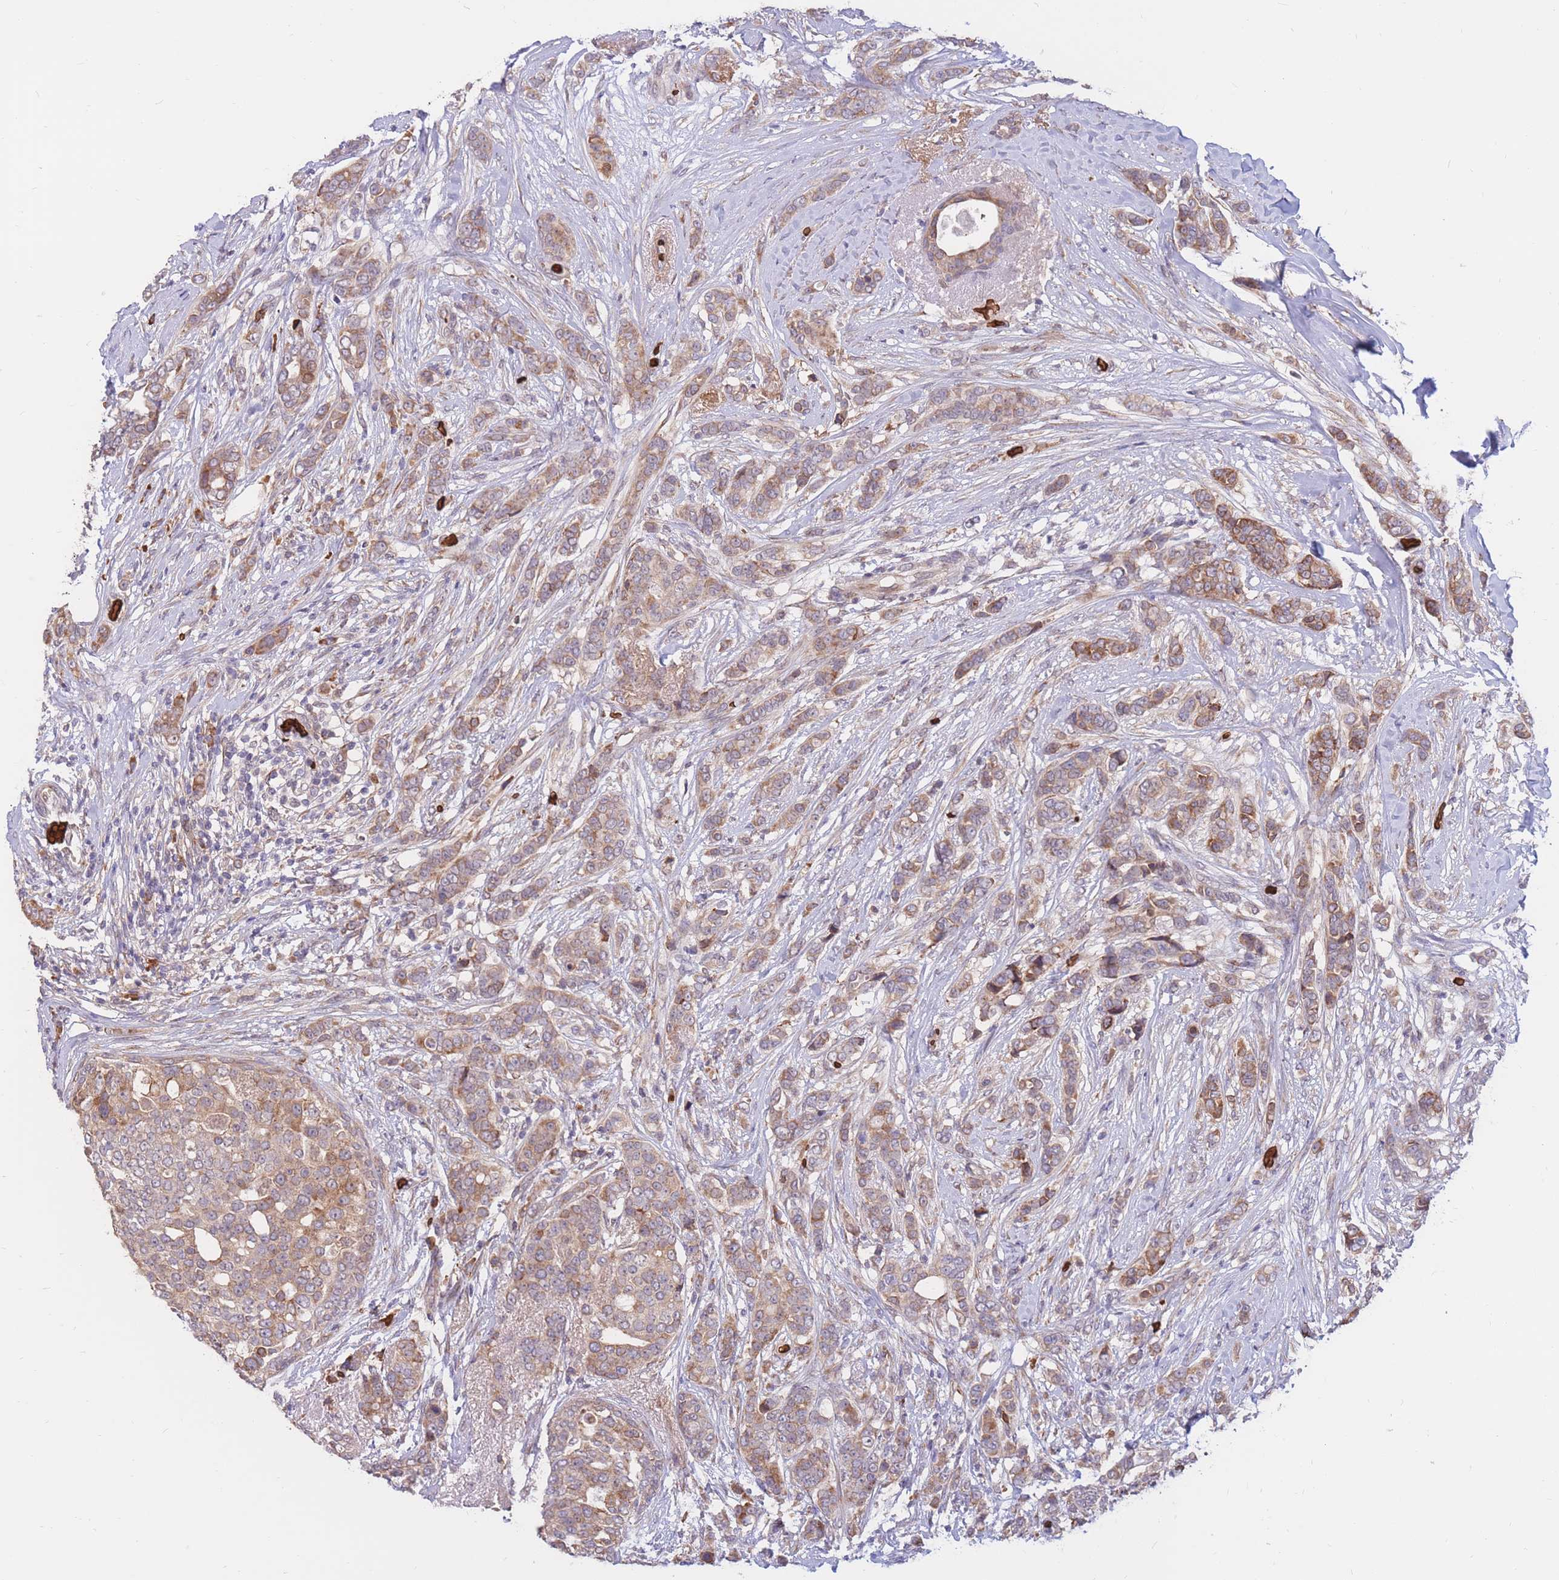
{"staining": {"intensity": "moderate", "quantity": ">75%", "location": "cytoplasmic/membranous"}, "tissue": "breast cancer", "cell_type": "Tumor cells", "image_type": "cancer", "snomed": [{"axis": "morphology", "description": "Lobular carcinoma"}, {"axis": "topography", "description": "Breast"}], "caption": "An image showing moderate cytoplasmic/membranous staining in about >75% of tumor cells in breast cancer, as visualized by brown immunohistochemical staining.", "gene": "ATP10D", "patient": {"sex": "female", "age": 51}}